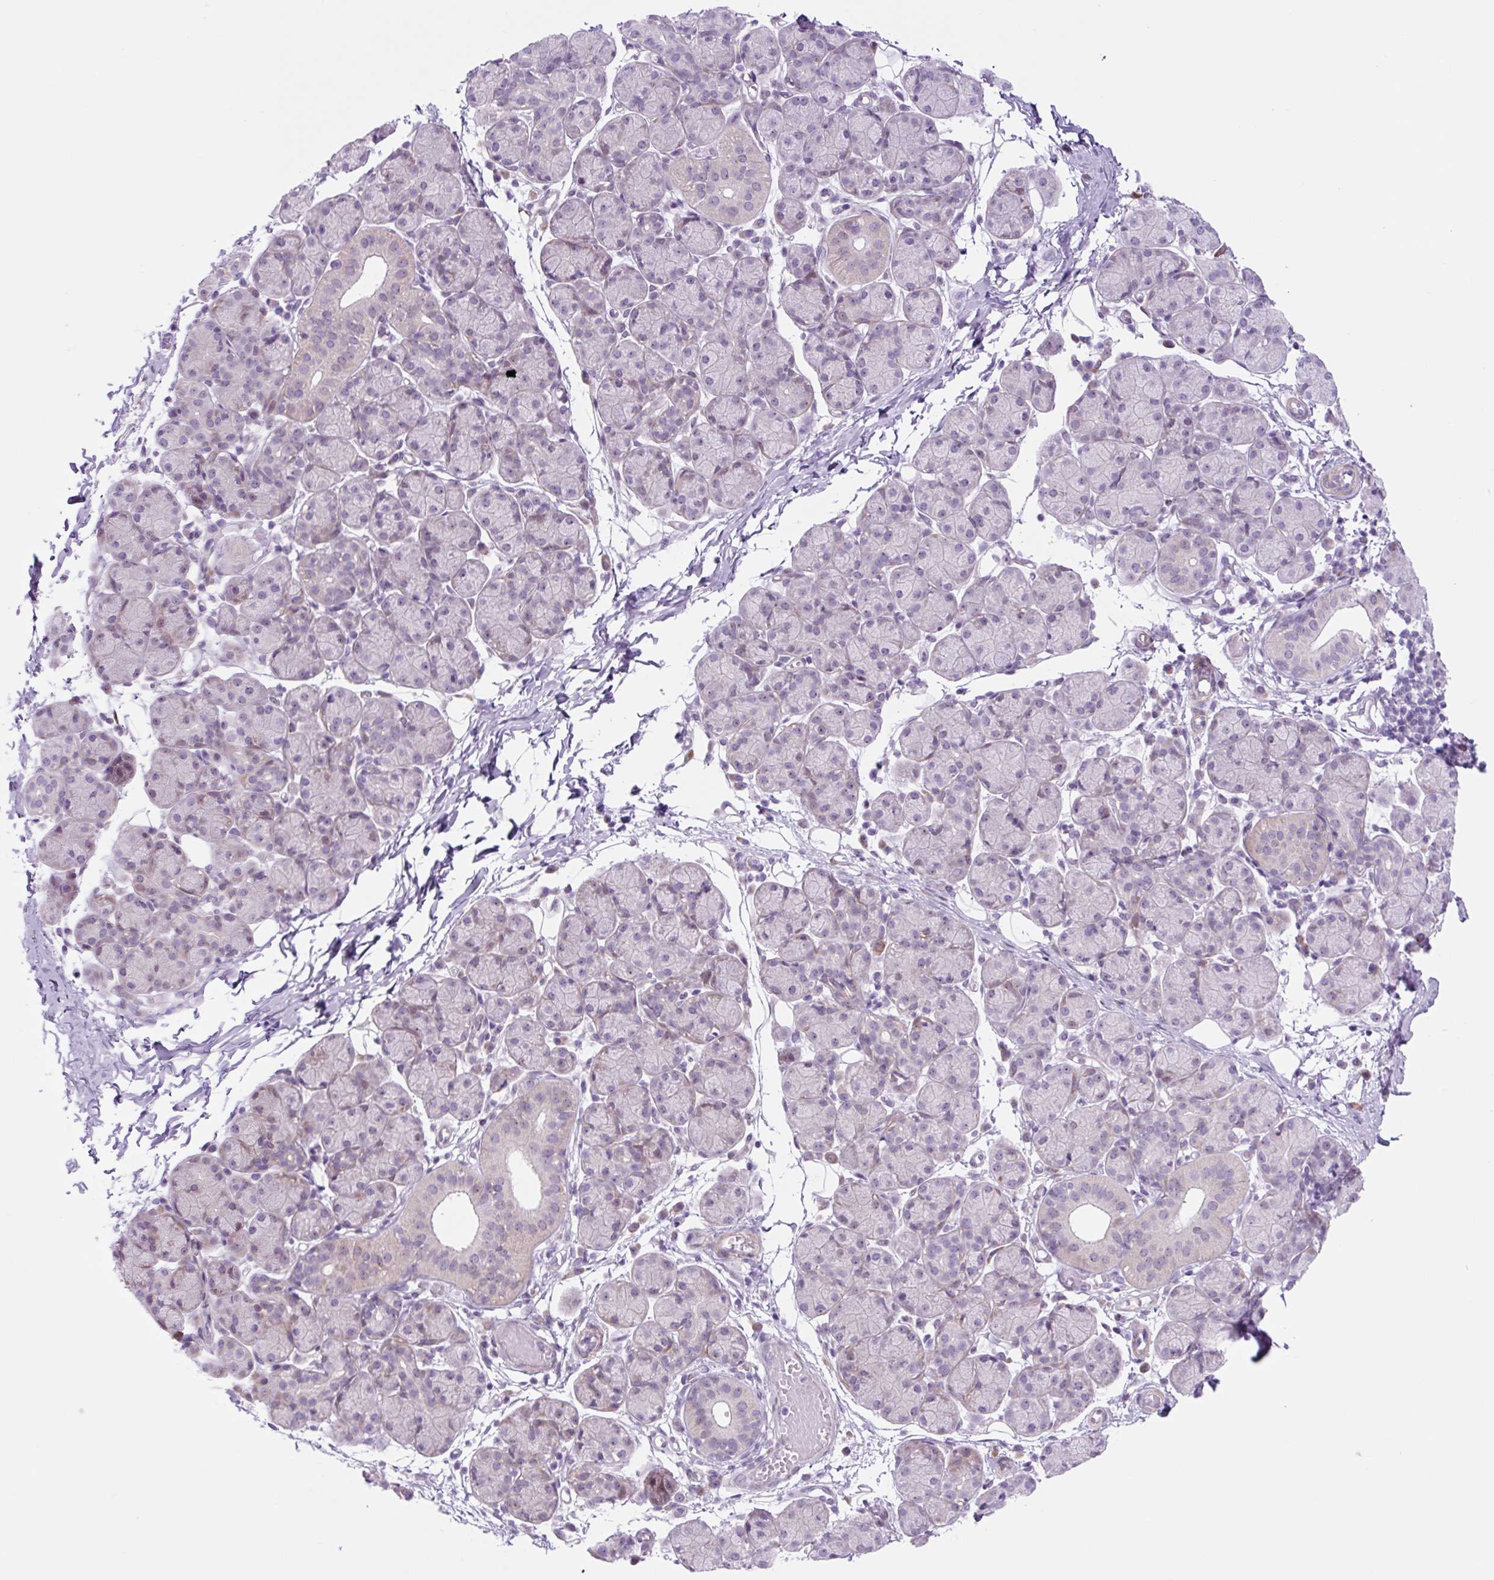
{"staining": {"intensity": "weak", "quantity": "<25%", "location": "nuclear"}, "tissue": "salivary gland", "cell_type": "Glandular cells", "image_type": "normal", "snomed": [{"axis": "morphology", "description": "Normal tissue, NOS"}, {"axis": "morphology", "description": "Inflammation, NOS"}, {"axis": "topography", "description": "Lymph node"}, {"axis": "topography", "description": "Salivary gland"}], "caption": "Protein analysis of normal salivary gland exhibits no significant positivity in glandular cells. (DAB immunohistochemistry visualized using brightfield microscopy, high magnification).", "gene": "RRS1", "patient": {"sex": "male", "age": 3}}